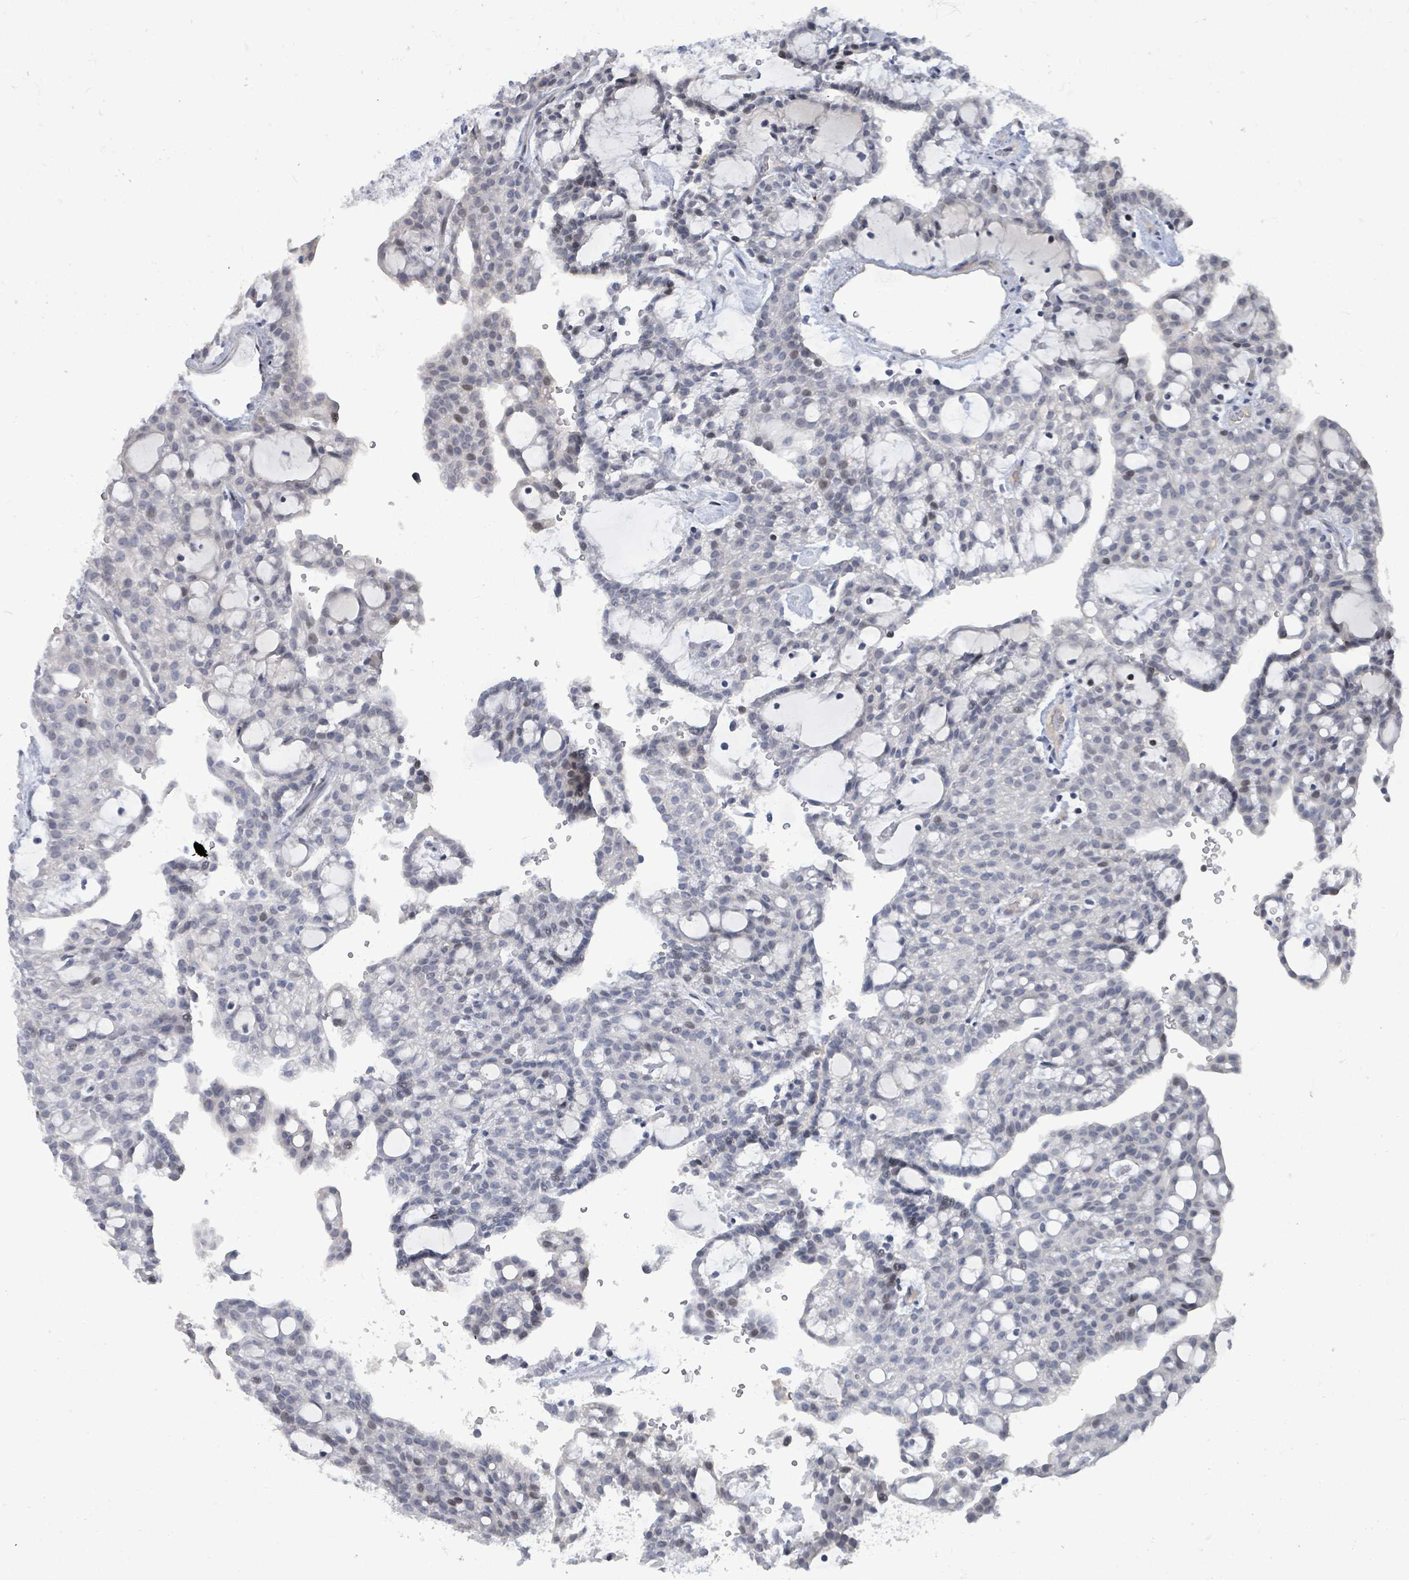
{"staining": {"intensity": "weak", "quantity": "<25%", "location": "nuclear"}, "tissue": "renal cancer", "cell_type": "Tumor cells", "image_type": "cancer", "snomed": [{"axis": "morphology", "description": "Adenocarcinoma, NOS"}, {"axis": "topography", "description": "Kidney"}], "caption": "IHC of renal cancer displays no staining in tumor cells. (Stains: DAB immunohistochemistry with hematoxylin counter stain, Microscopy: brightfield microscopy at high magnification).", "gene": "NTN3", "patient": {"sex": "male", "age": 63}}